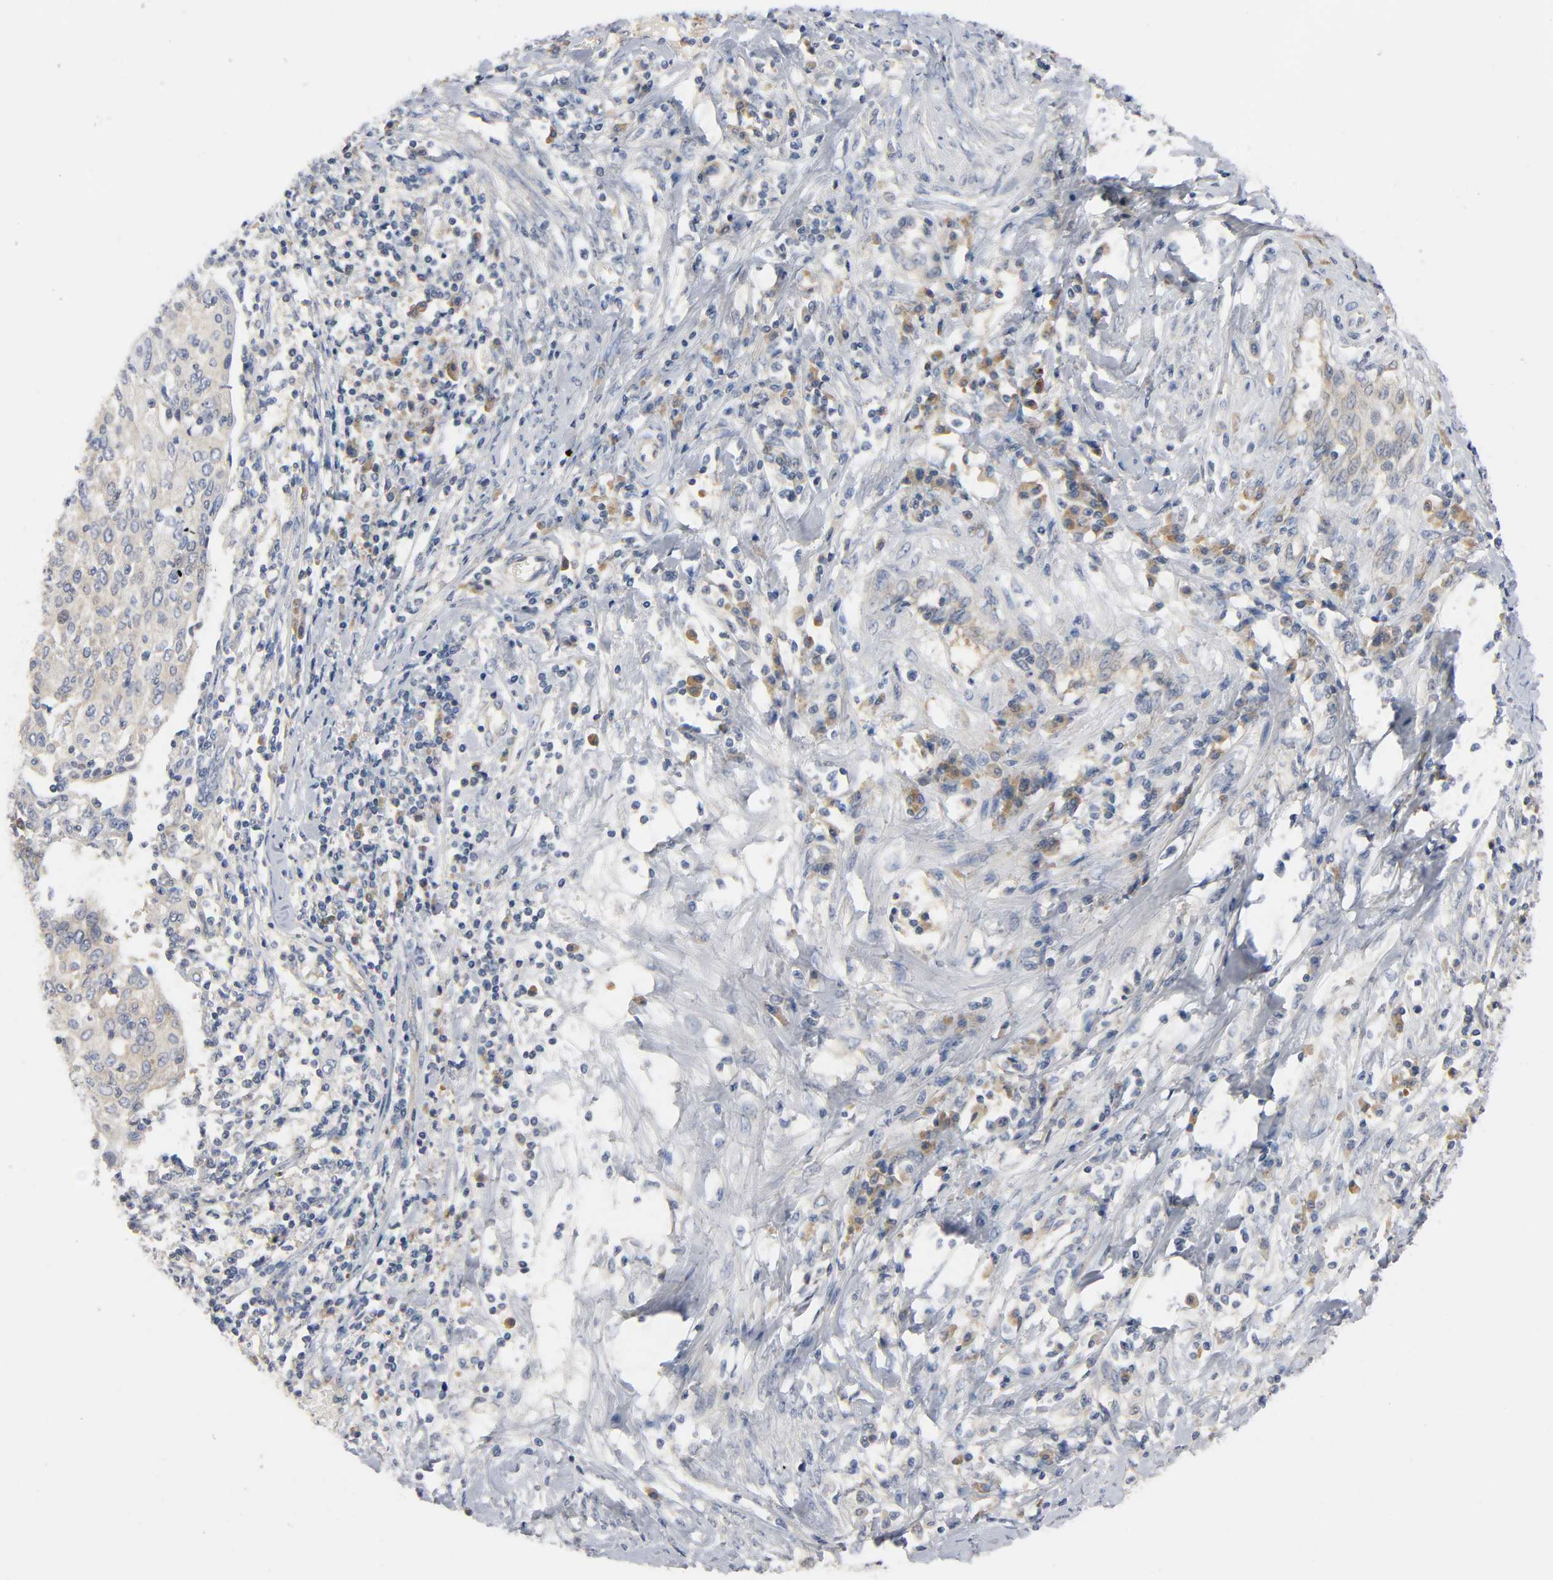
{"staining": {"intensity": "weak", "quantity": ">75%", "location": "cytoplasmic/membranous"}, "tissue": "cervical cancer", "cell_type": "Tumor cells", "image_type": "cancer", "snomed": [{"axis": "morphology", "description": "Squamous cell carcinoma, NOS"}, {"axis": "topography", "description": "Cervix"}], "caption": "A brown stain highlights weak cytoplasmic/membranous expression of a protein in cervical cancer tumor cells.", "gene": "HDAC6", "patient": {"sex": "female", "age": 40}}